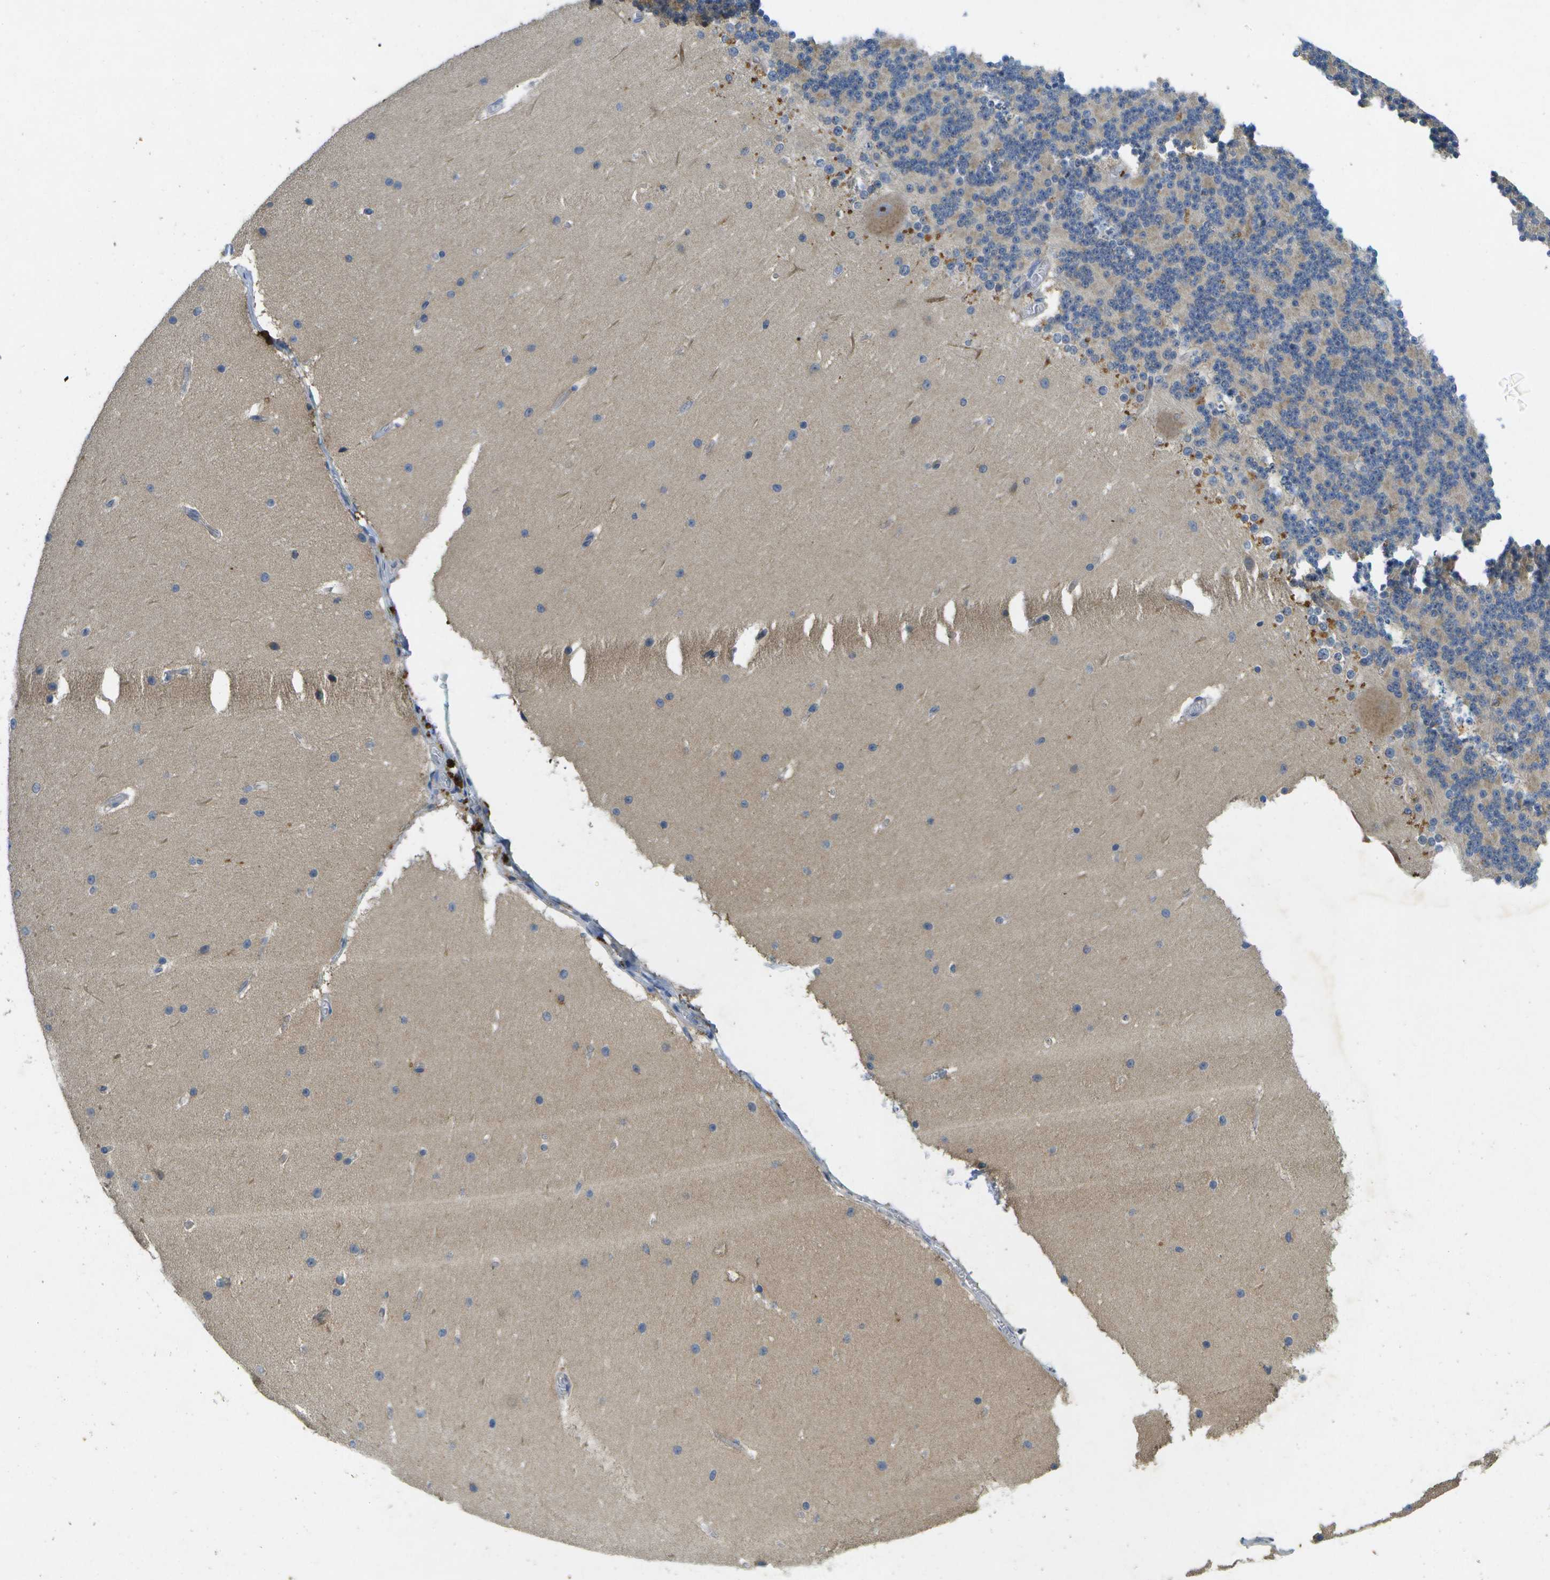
{"staining": {"intensity": "weak", "quantity": "25%-75%", "location": "cytoplasmic/membranous"}, "tissue": "cerebellum", "cell_type": "Cells in granular layer", "image_type": "normal", "snomed": [{"axis": "morphology", "description": "Normal tissue, NOS"}, {"axis": "topography", "description": "Cerebellum"}], "caption": "Immunohistochemical staining of normal human cerebellum exhibits weak cytoplasmic/membranous protein staining in about 25%-75% of cells in granular layer.", "gene": "LIPG", "patient": {"sex": "female", "age": 19}}